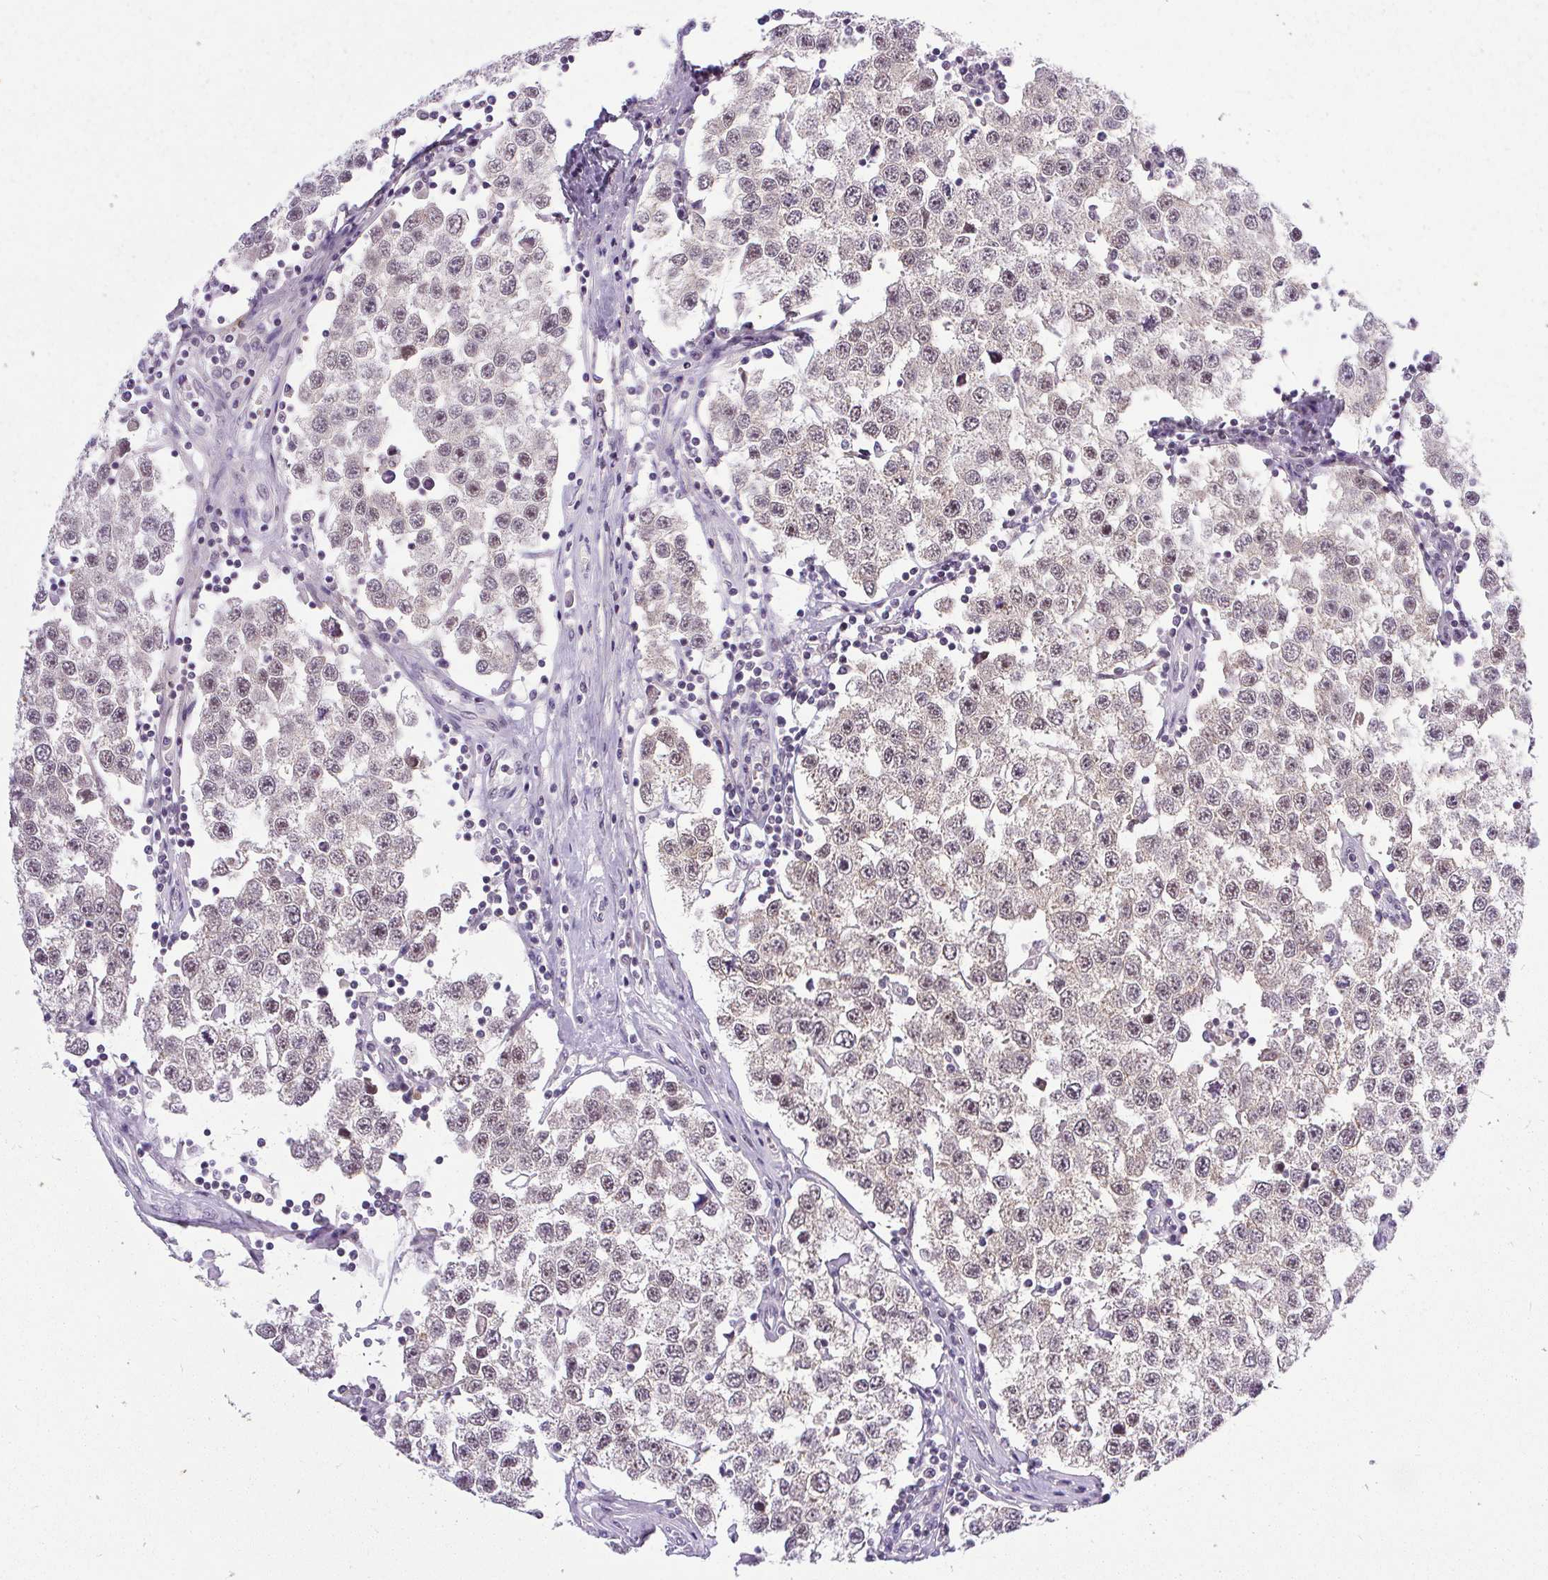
{"staining": {"intensity": "weak", "quantity": ">75%", "location": "nuclear"}, "tissue": "testis cancer", "cell_type": "Tumor cells", "image_type": "cancer", "snomed": [{"axis": "morphology", "description": "Seminoma, NOS"}, {"axis": "topography", "description": "Testis"}], "caption": "DAB immunohistochemical staining of human testis cancer reveals weak nuclear protein expression in about >75% of tumor cells.", "gene": "FAM117B", "patient": {"sex": "male", "age": 34}}